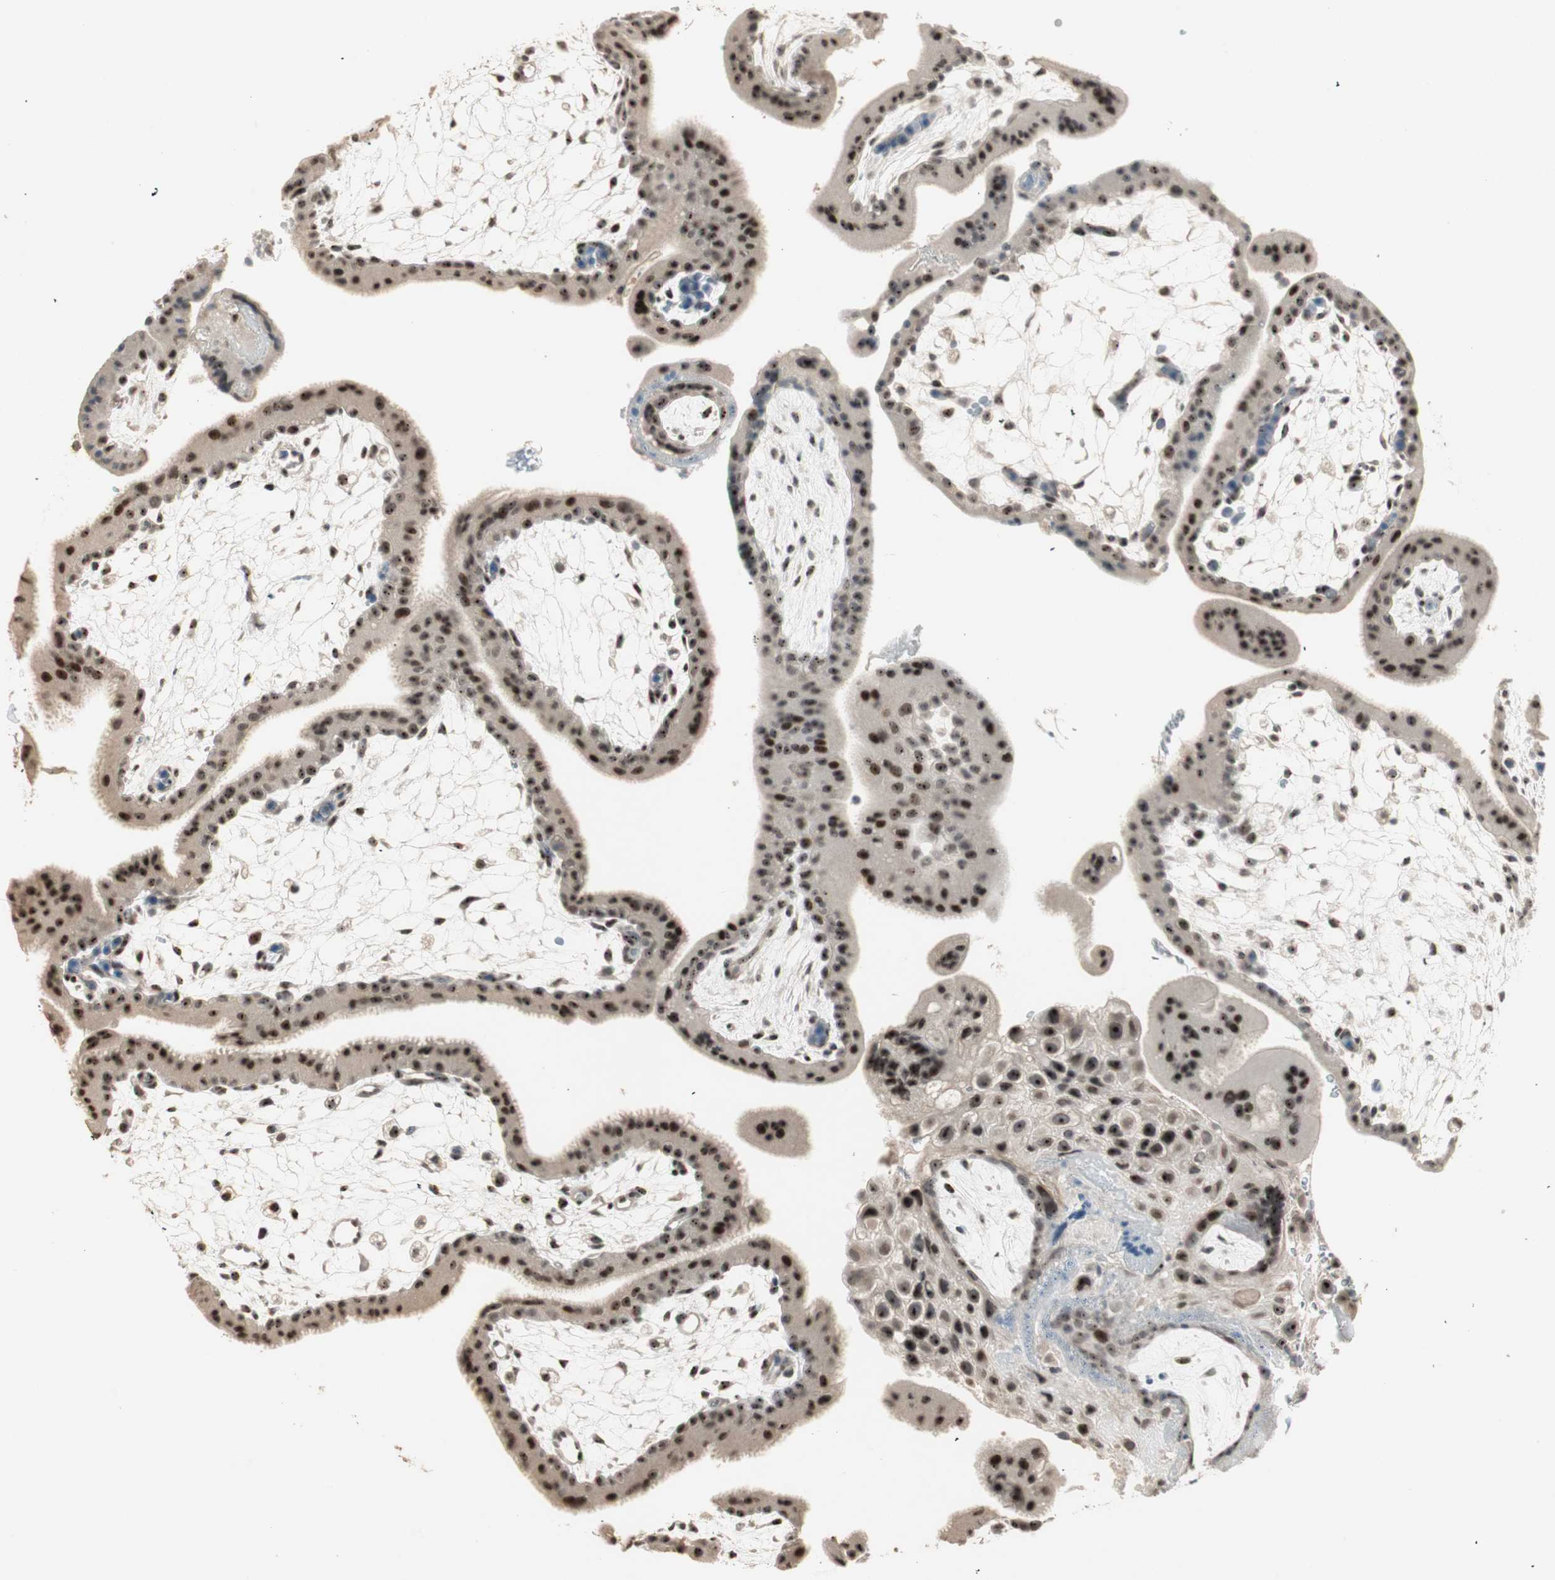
{"staining": {"intensity": "strong", "quantity": ">75%", "location": "nuclear"}, "tissue": "placenta", "cell_type": "Decidual cells", "image_type": "normal", "snomed": [{"axis": "morphology", "description": "Normal tissue, NOS"}, {"axis": "topography", "description": "Placenta"}], "caption": "IHC (DAB (3,3'-diaminobenzidine)) staining of unremarkable human placenta exhibits strong nuclear protein expression in about >75% of decidual cells.", "gene": "ETV4", "patient": {"sex": "female", "age": 35}}